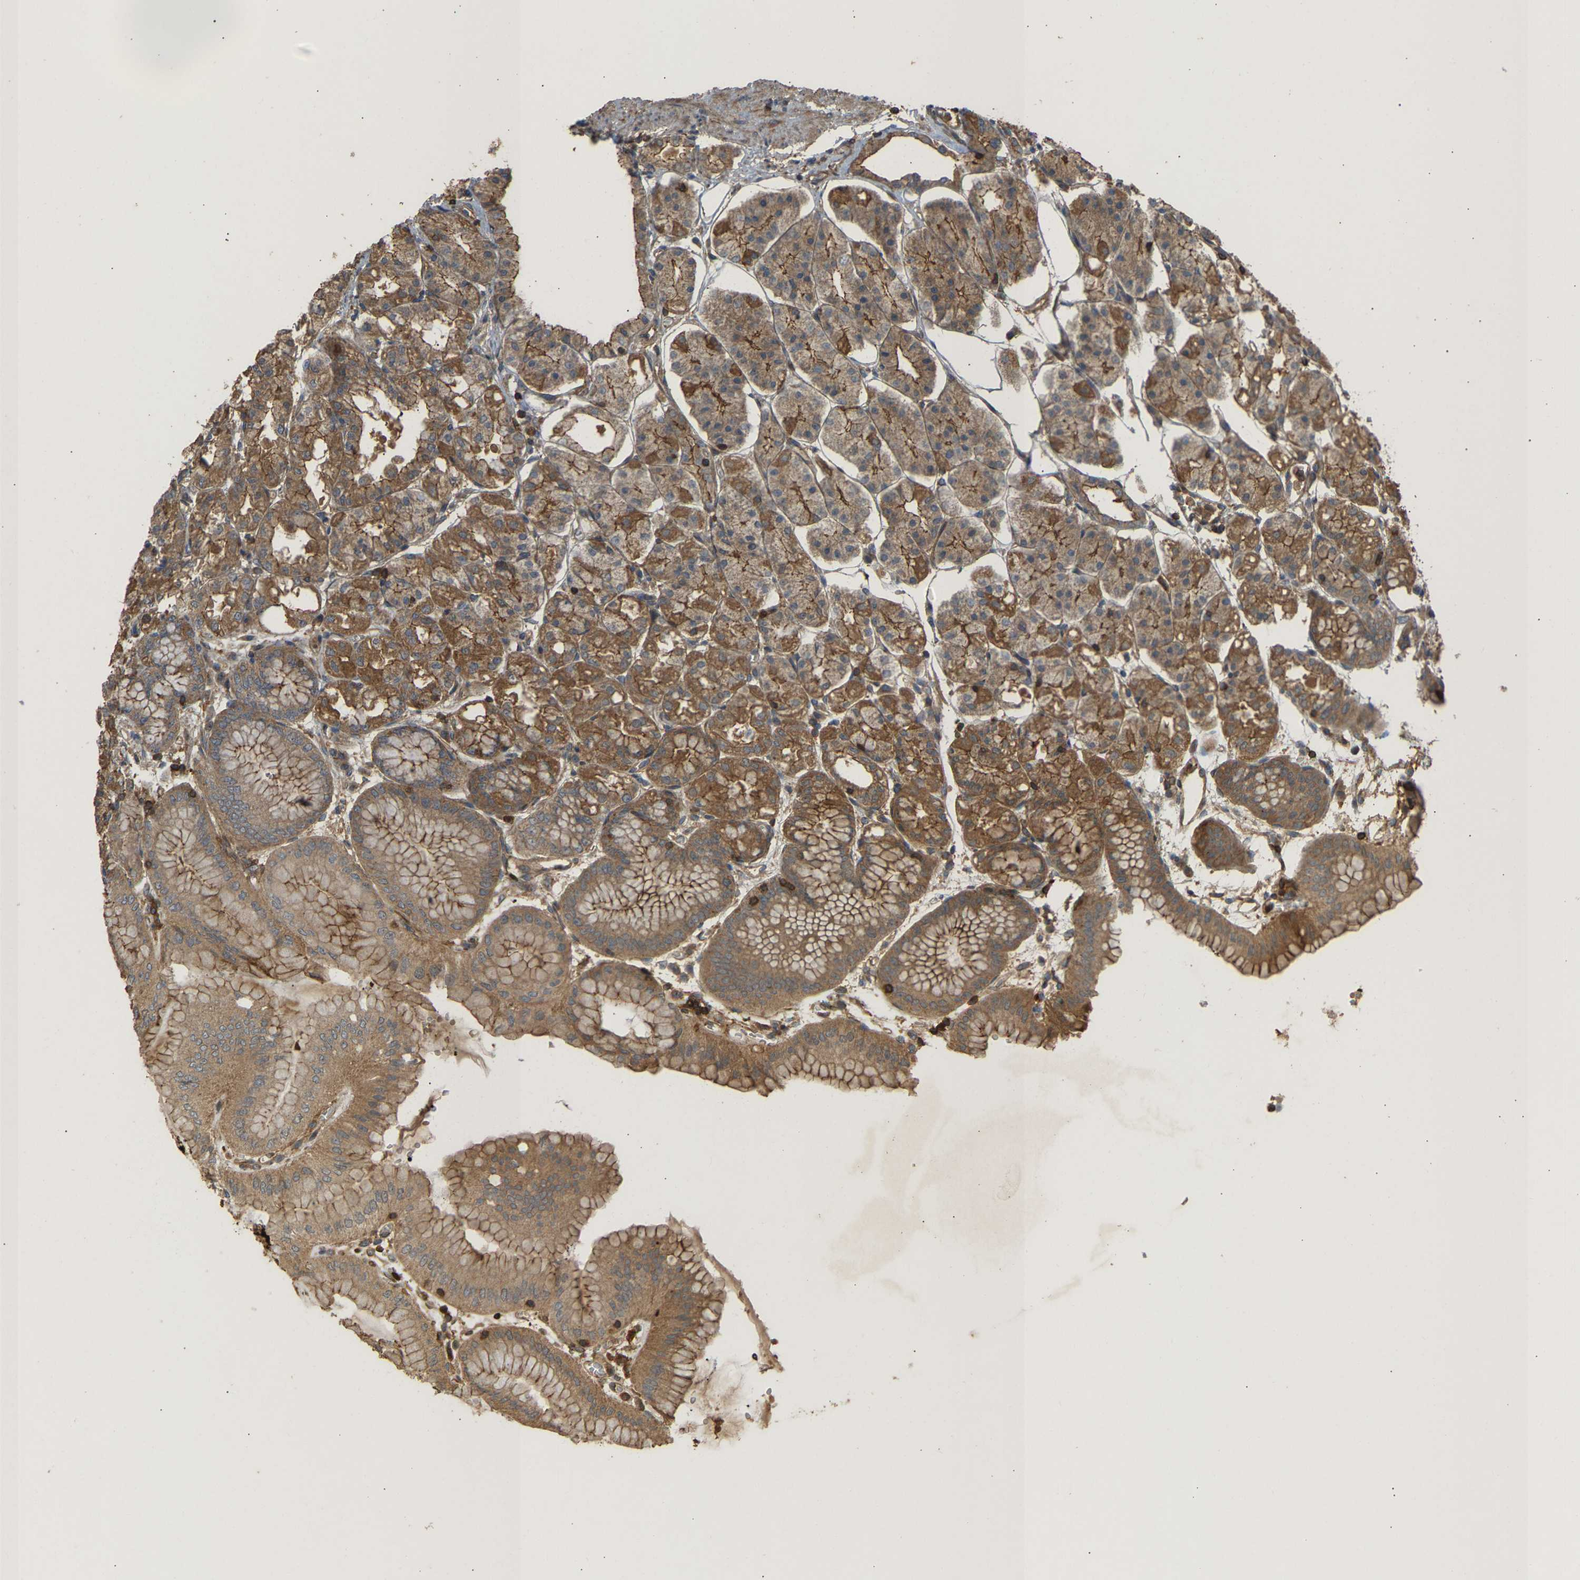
{"staining": {"intensity": "strong", "quantity": "25%-75%", "location": "cytoplasmic/membranous,nuclear"}, "tissue": "stomach", "cell_type": "Glandular cells", "image_type": "normal", "snomed": [{"axis": "morphology", "description": "Normal tissue, NOS"}, {"axis": "topography", "description": "Stomach, lower"}], "caption": "Glandular cells reveal strong cytoplasmic/membranous,nuclear expression in approximately 25%-75% of cells in benign stomach. Nuclei are stained in blue.", "gene": "ENSG00000282218", "patient": {"sex": "male", "age": 71}}